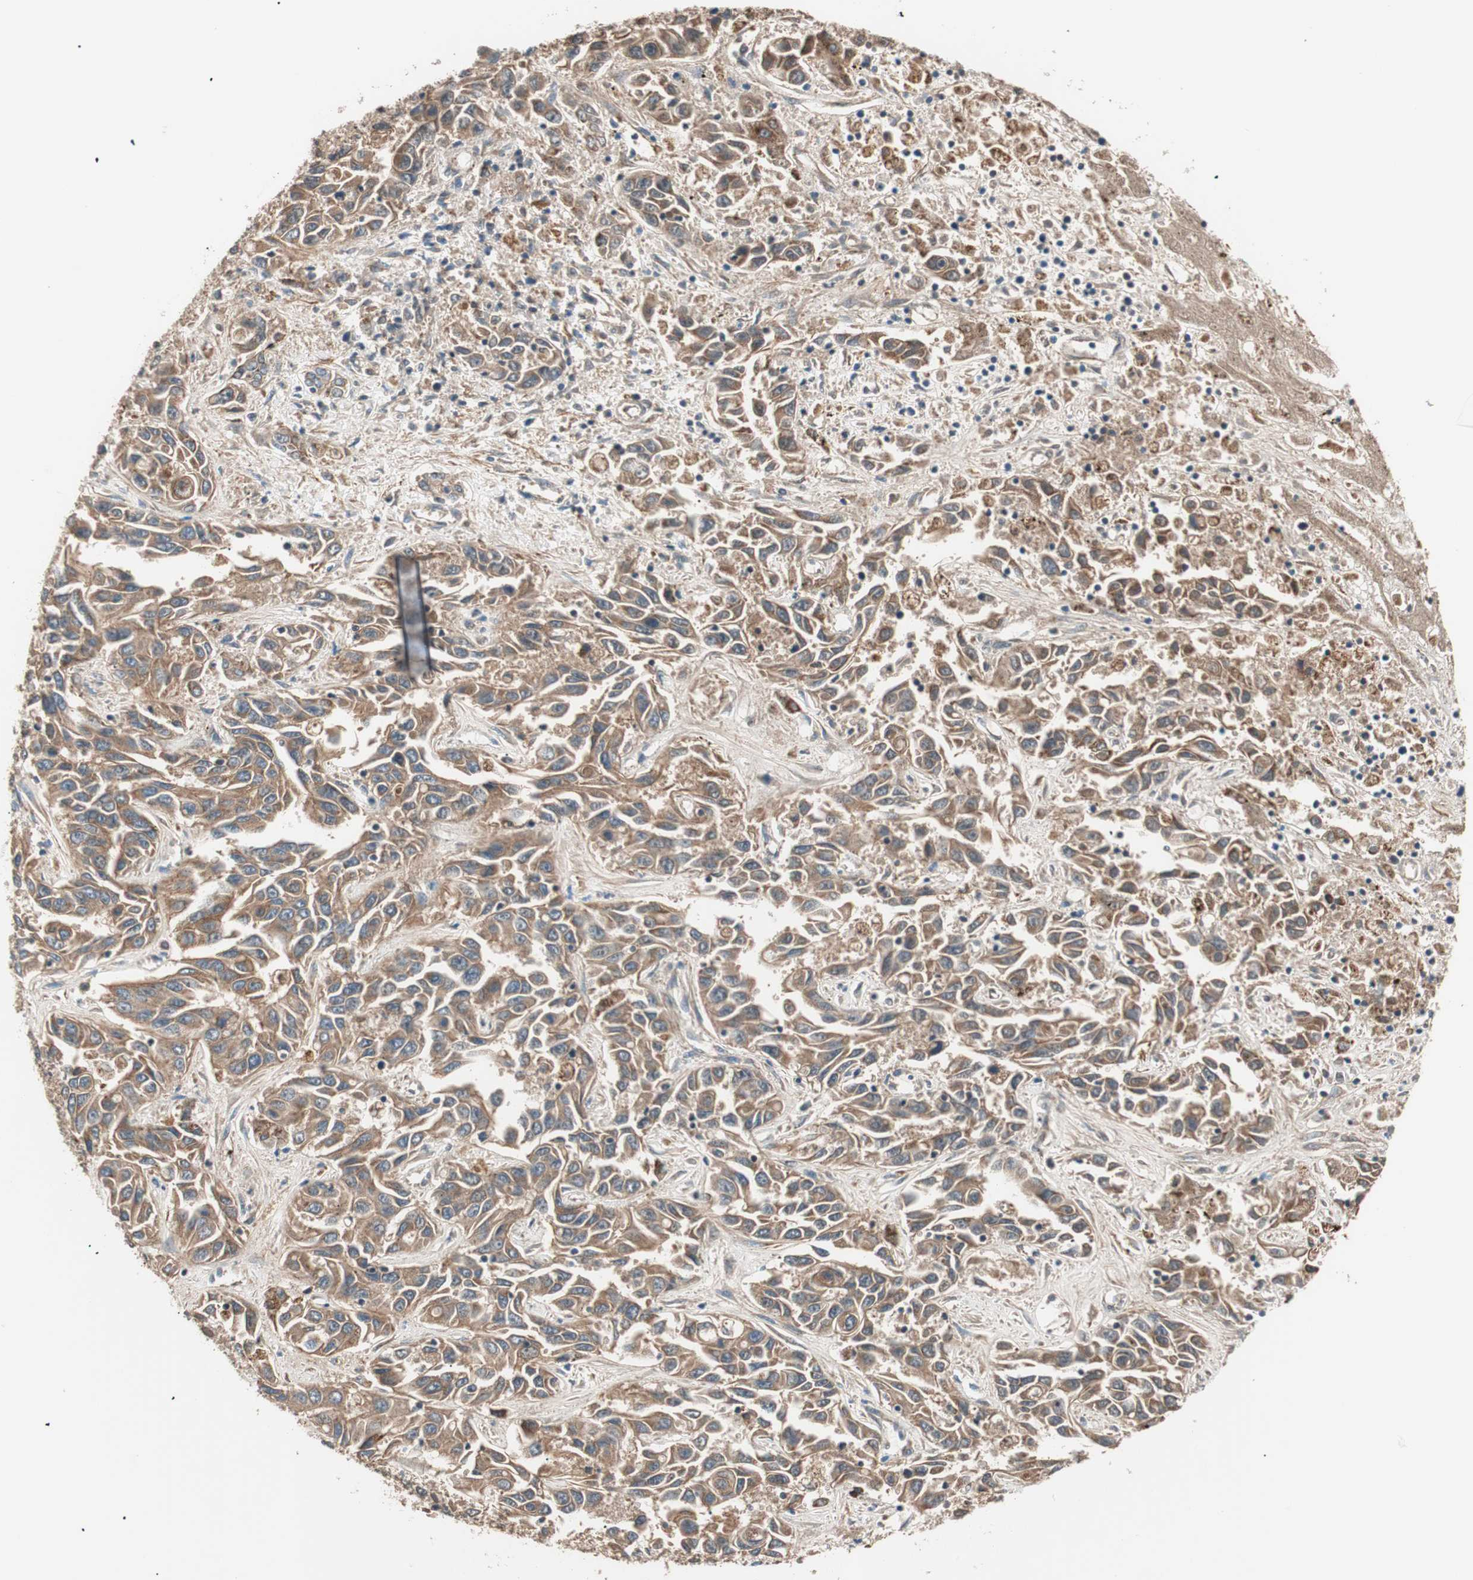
{"staining": {"intensity": "moderate", "quantity": ">75%", "location": "cytoplasmic/membranous"}, "tissue": "liver cancer", "cell_type": "Tumor cells", "image_type": "cancer", "snomed": [{"axis": "morphology", "description": "Cholangiocarcinoma"}, {"axis": "topography", "description": "Liver"}], "caption": "Approximately >75% of tumor cells in human liver cancer (cholangiocarcinoma) demonstrate moderate cytoplasmic/membranous protein expression as visualized by brown immunohistochemical staining.", "gene": "HPN", "patient": {"sex": "female", "age": 52}}